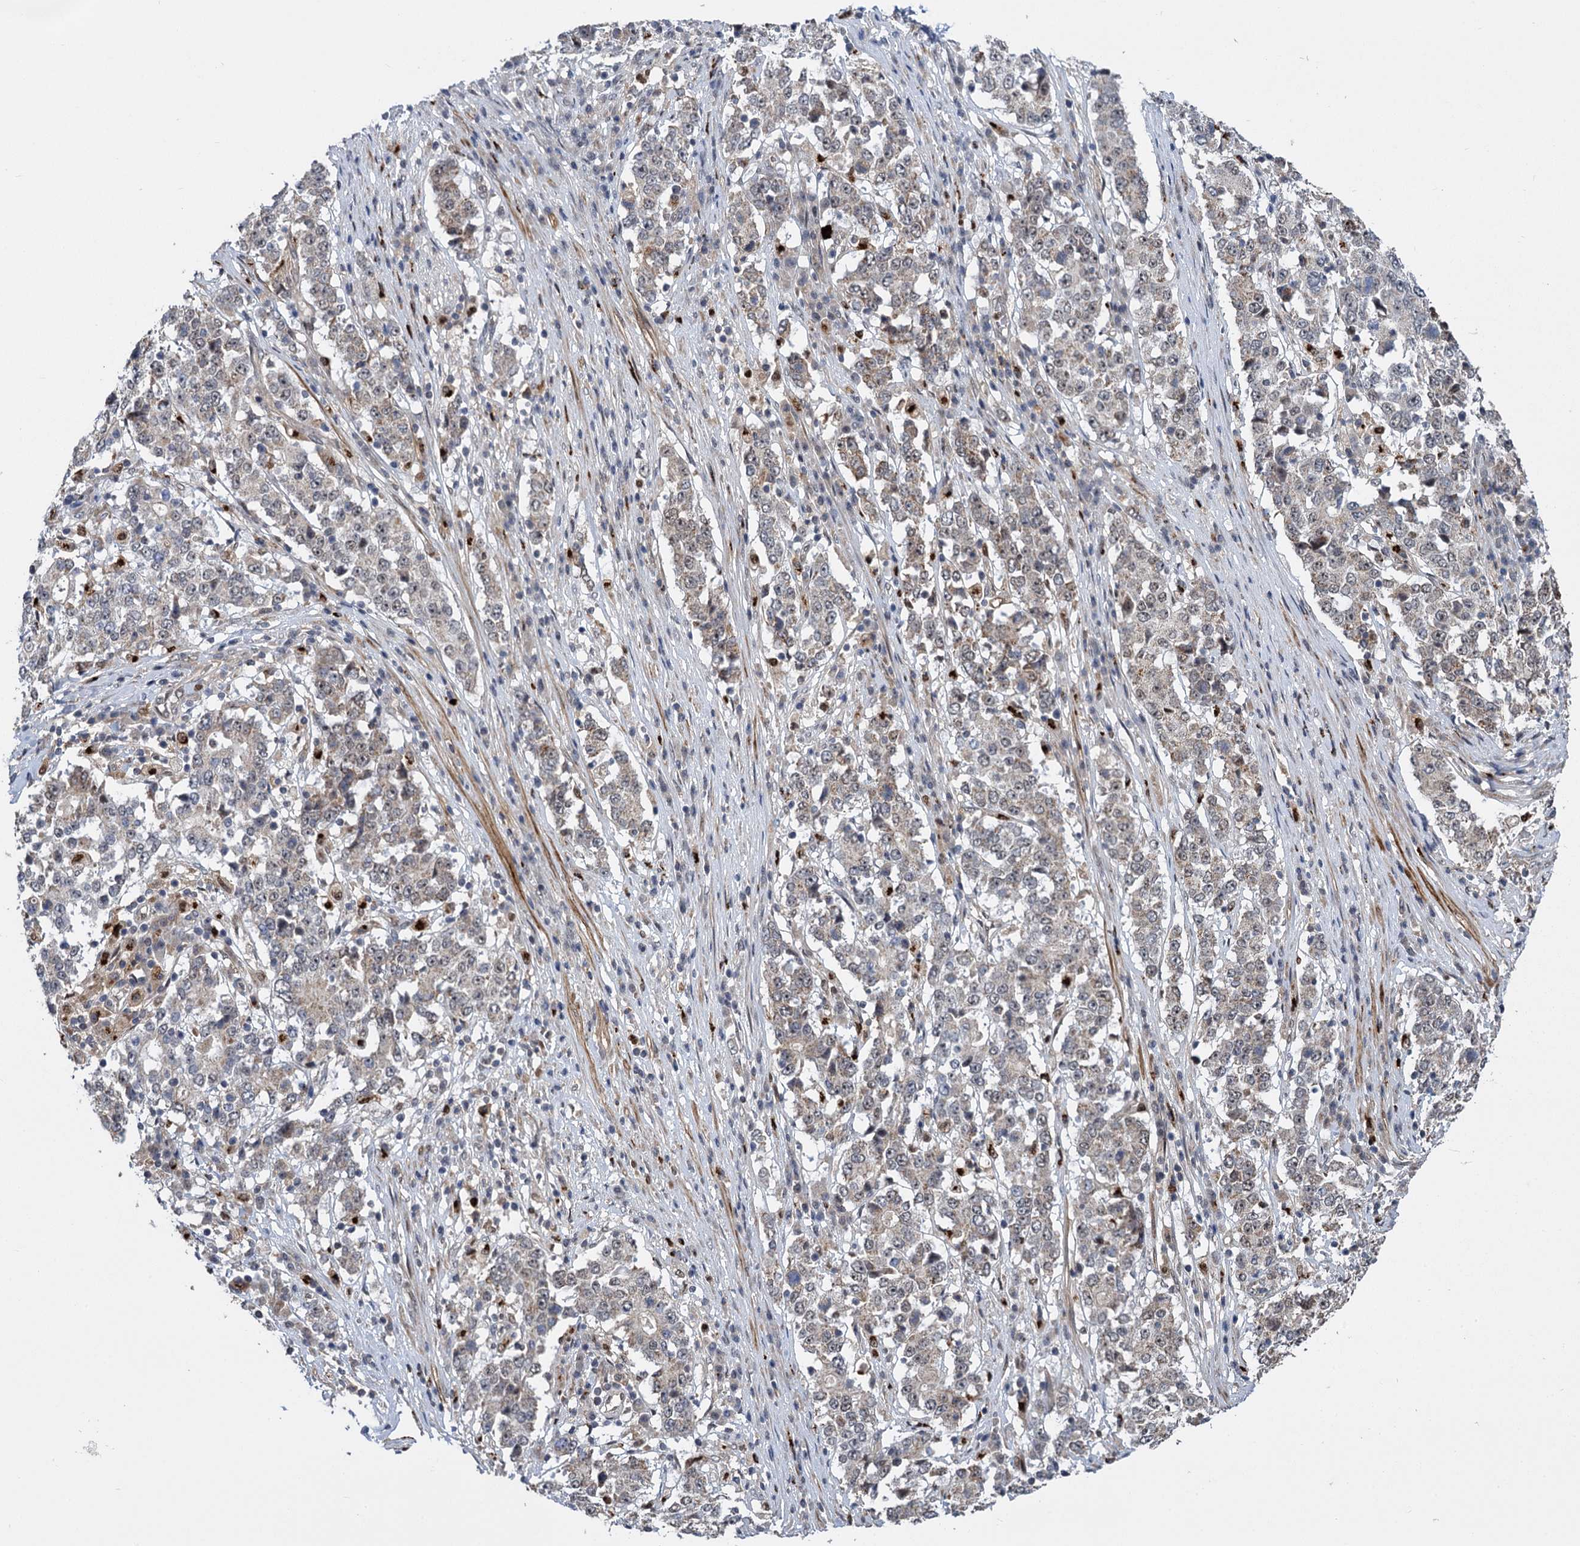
{"staining": {"intensity": "weak", "quantity": "<25%", "location": "cytoplasmic/membranous"}, "tissue": "stomach cancer", "cell_type": "Tumor cells", "image_type": "cancer", "snomed": [{"axis": "morphology", "description": "Adenocarcinoma, NOS"}, {"axis": "topography", "description": "Stomach"}], "caption": "High magnification brightfield microscopy of stomach adenocarcinoma stained with DAB (brown) and counterstained with hematoxylin (blue): tumor cells show no significant expression.", "gene": "GAL3ST4", "patient": {"sex": "male", "age": 59}}